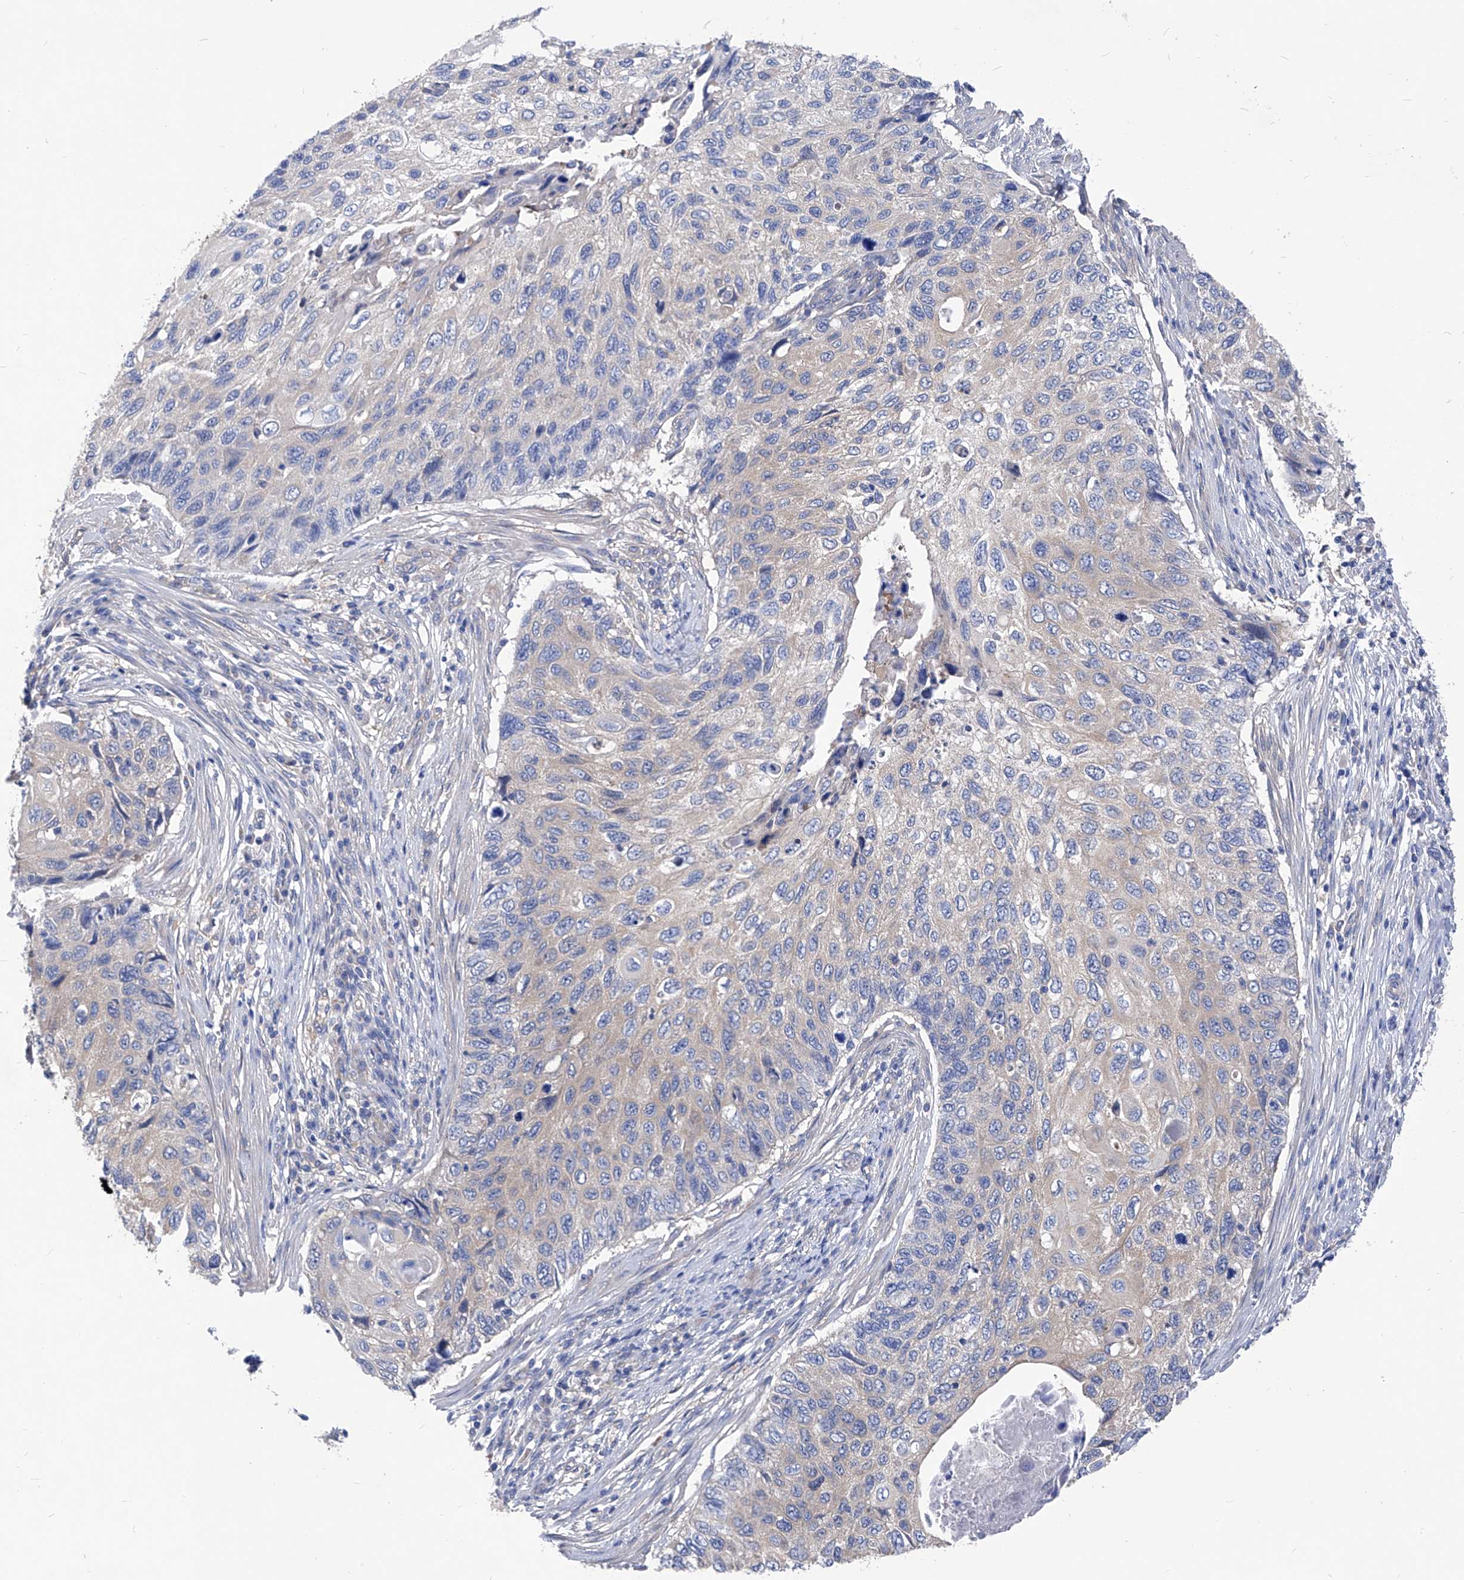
{"staining": {"intensity": "weak", "quantity": "<25%", "location": "cytoplasmic/membranous"}, "tissue": "cervical cancer", "cell_type": "Tumor cells", "image_type": "cancer", "snomed": [{"axis": "morphology", "description": "Squamous cell carcinoma, NOS"}, {"axis": "topography", "description": "Cervix"}], "caption": "The image demonstrates no staining of tumor cells in cervical cancer (squamous cell carcinoma).", "gene": "XPNPEP1", "patient": {"sex": "female", "age": 70}}